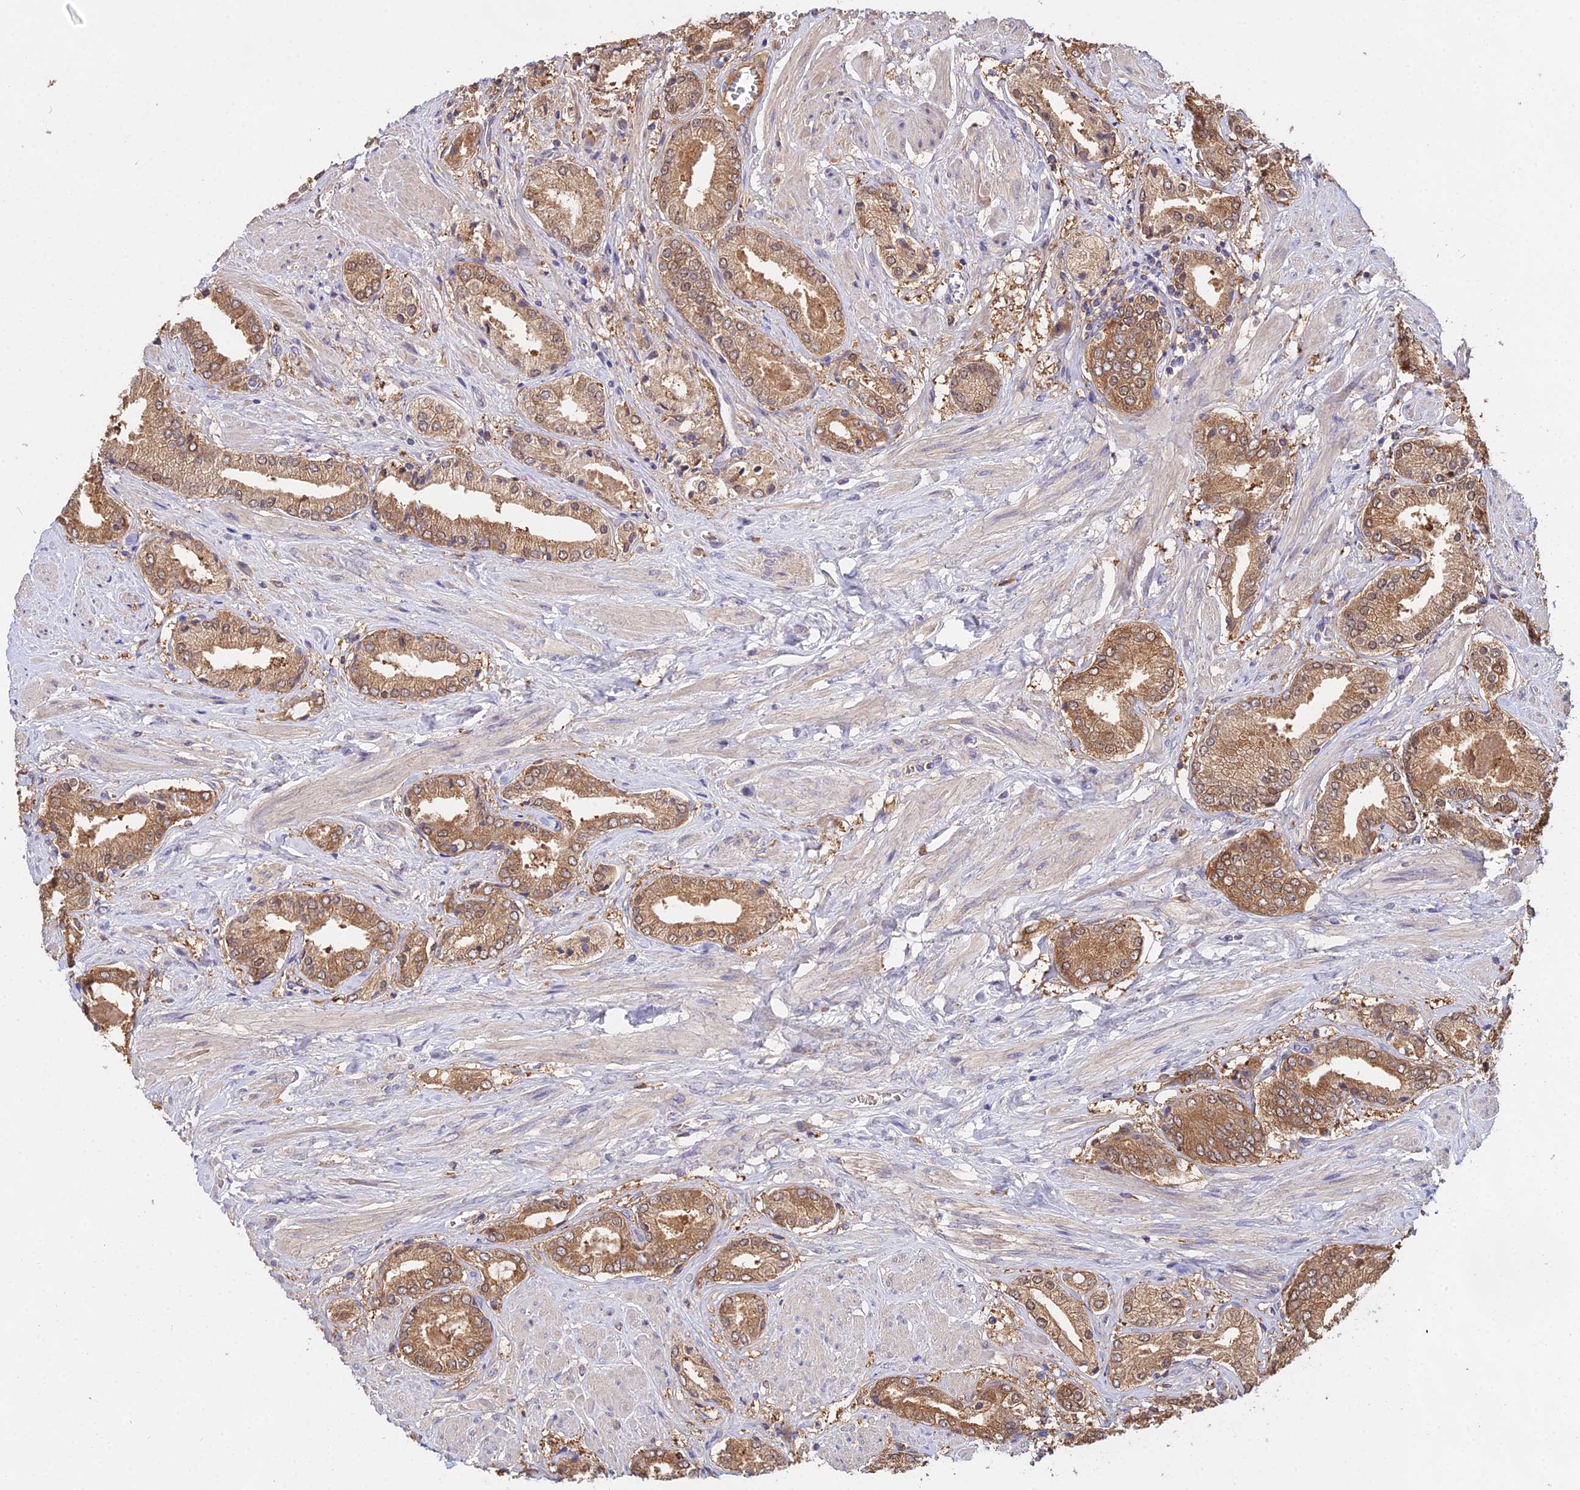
{"staining": {"intensity": "moderate", "quantity": ">75%", "location": "cytoplasmic/membranous"}, "tissue": "prostate cancer", "cell_type": "Tumor cells", "image_type": "cancer", "snomed": [{"axis": "morphology", "description": "Adenocarcinoma, High grade"}, {"axis": "topography", "description": "Prostate and seminal vesicle, NOS"}], "caption": "Immunohistochemical staining of human prostate cancer exhibits medium levels of moderate cytoplasmic/membranous positivity in about >75% of tumor cells. (DAB (3,3'-diaminobenzidine) IHC with brightfield microscopy, high magnification).", "gene": "FBP1", "patient": {"sex": "male", "age": 64}}